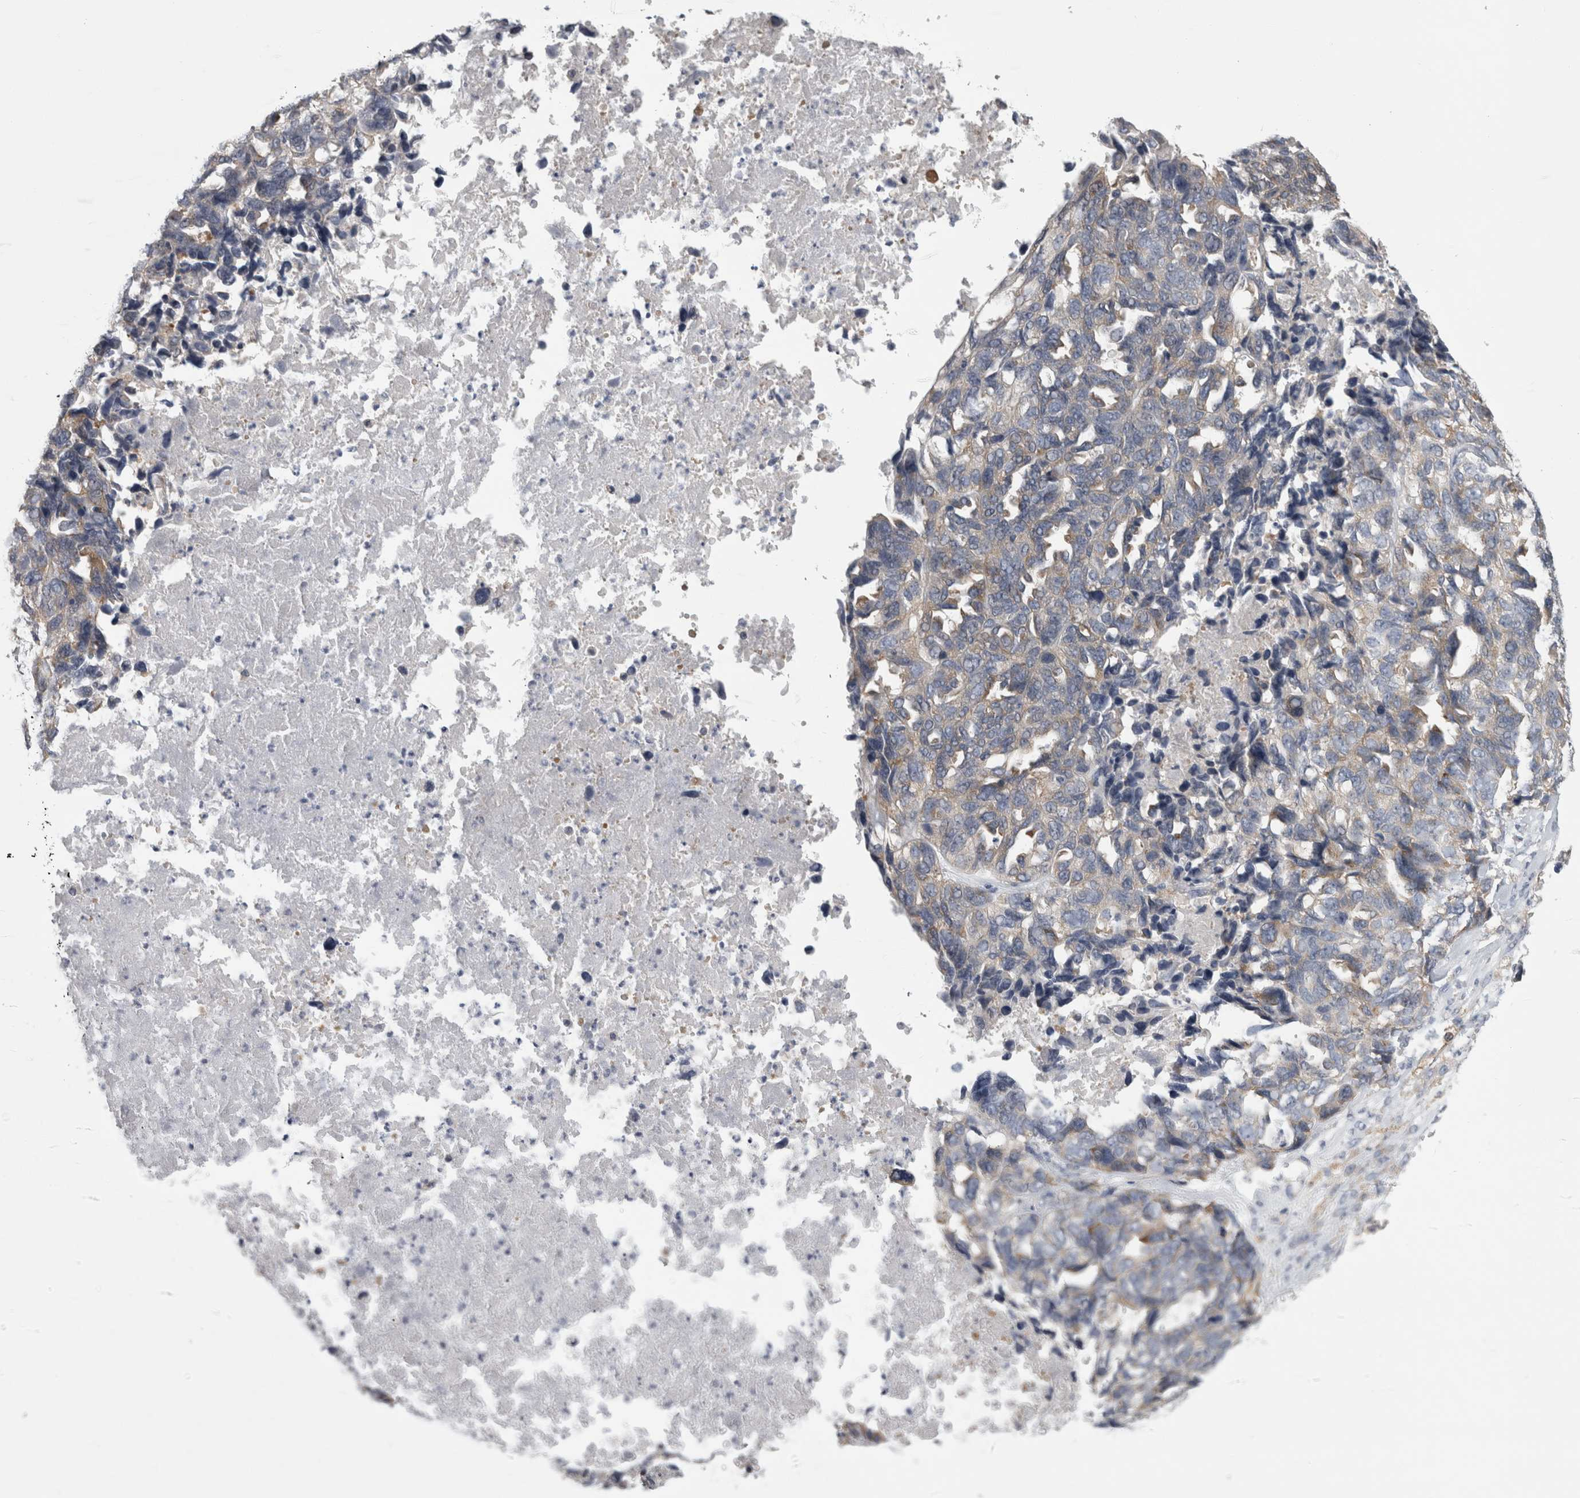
{"staining": {"intensity": "weak", "quantity": ">75%", "location": "cytoplasmic/membranous"}, "tissue": "ovarian cancer", "cell_type": "Tumor cells", "image_type": "cancer", "snomed": [{"axis": "morphology", "description": "Cystadenocarcinoma, serous, NOS"}, {"axis": "topography", "description": "Ovary"}], "caption": "Serous cystadenocarcinoma (ovarian) stained with a brown dye shows weak cytoplasmic/membranous positive staining in approximately >75% of tumor cells.", "gene": "PRRC2C", "patient": {"sex": "female", "age": 79}}